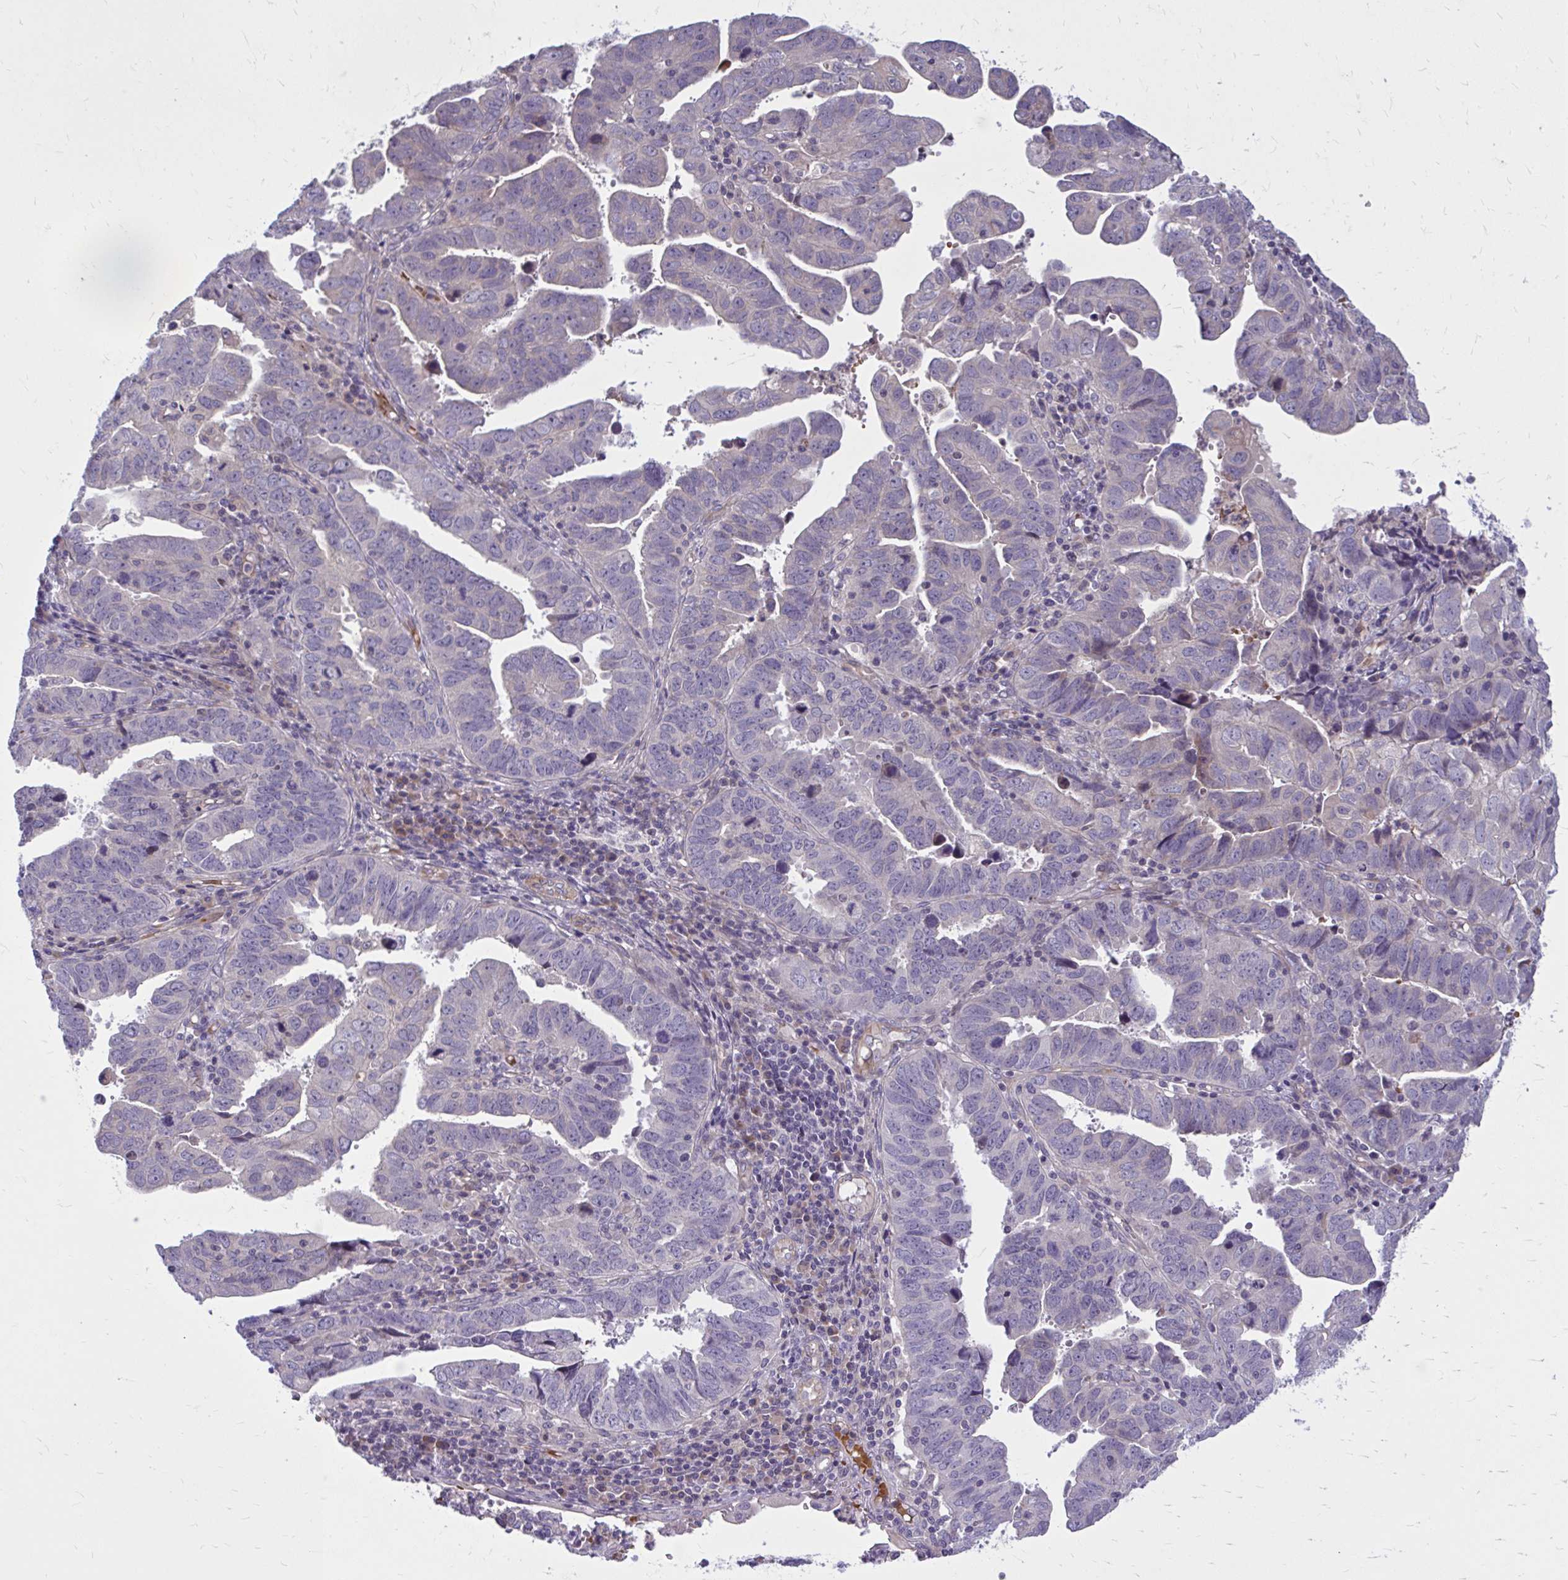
{"staining": {"intensity": "negative", "quantity": "none", "location": "none"}, "tissue": "endometrial cancer", "cell_type": "Tumor cells", "image_type": "cancer", "snomed": [{"axis": "morphology", "description": "Adenocarcinoma, NOS"}, {"axis": "topography", "description": "Uterus"}], "caption": "DAB immunohistochemical staining of endometrial adenocarcinoma shows no significant positivity in tumor cells. The staining was performed using DAB (3,3'-diaminobenzidine) to visualize the protein expression in brown, while the nuclei were stained in blue with hematoxylin (Magnification: 20x).", "gene": "SNF8", "patient": {"sex": "female", "age": 62}}